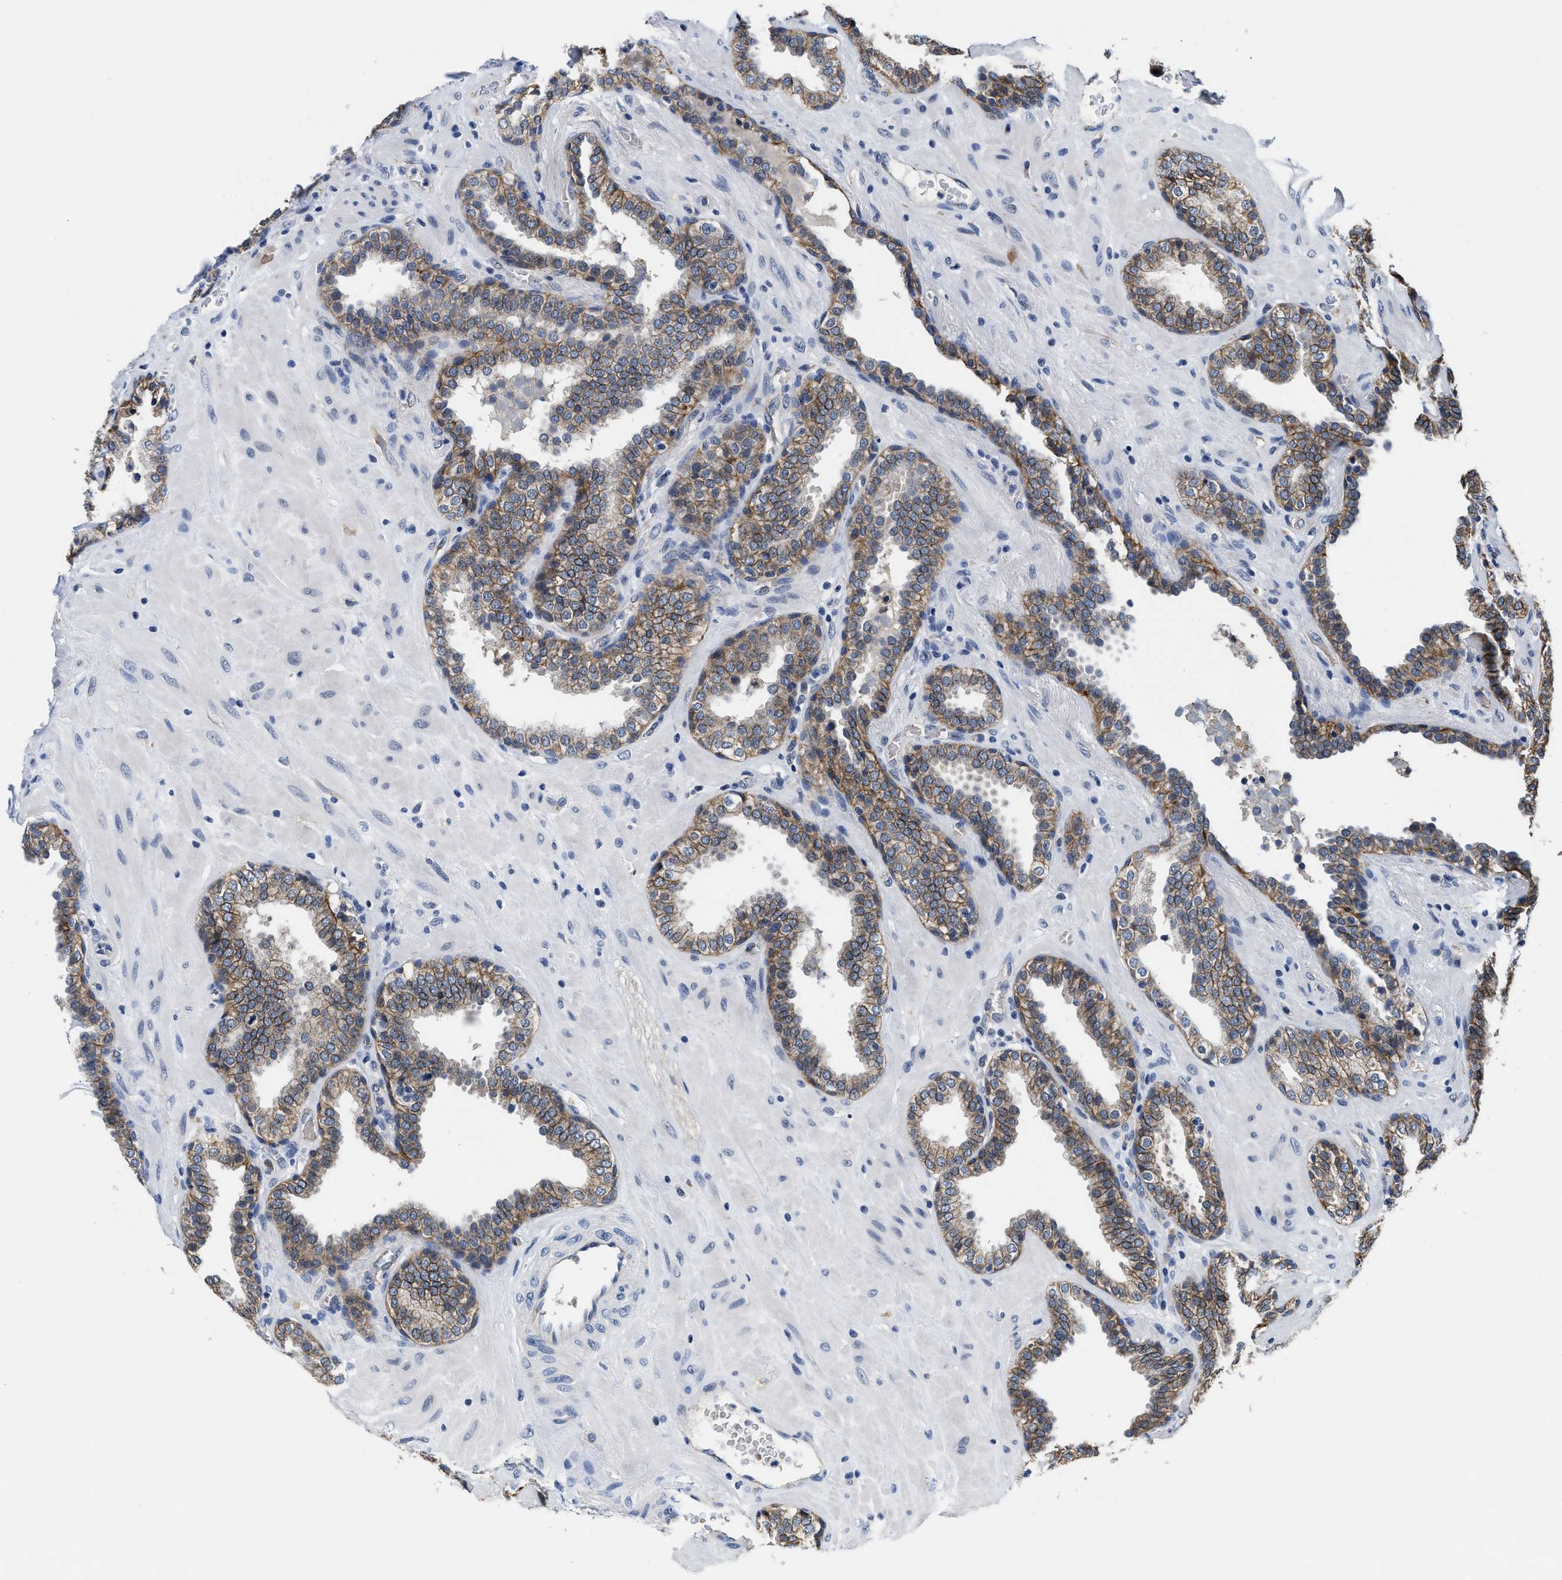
{"staining": {"intensity": "moderate", "quantity": ">75%", "location": "cytoplasmic/membranous"}, "tissue": "prostate", "cell_type": "Glandular cells", "image_type": "normal", "snomed": [{"axis": "morphology", "description": "Normal tissue, NOS"}, {"axis": "topography", "description": "Prostate"}], "caption": "Immunohistochemistry (IHC) image of normal prostate: prostate stained using IHC demonstrates medium levels of moderate protein expression localized specifically in the cytoplasmic/membranous of glandular cells, appearing as a cytoplasmic/membranous brown color.", "gene": "GHITM", "patient": {"sex": "male", "age": 51}}